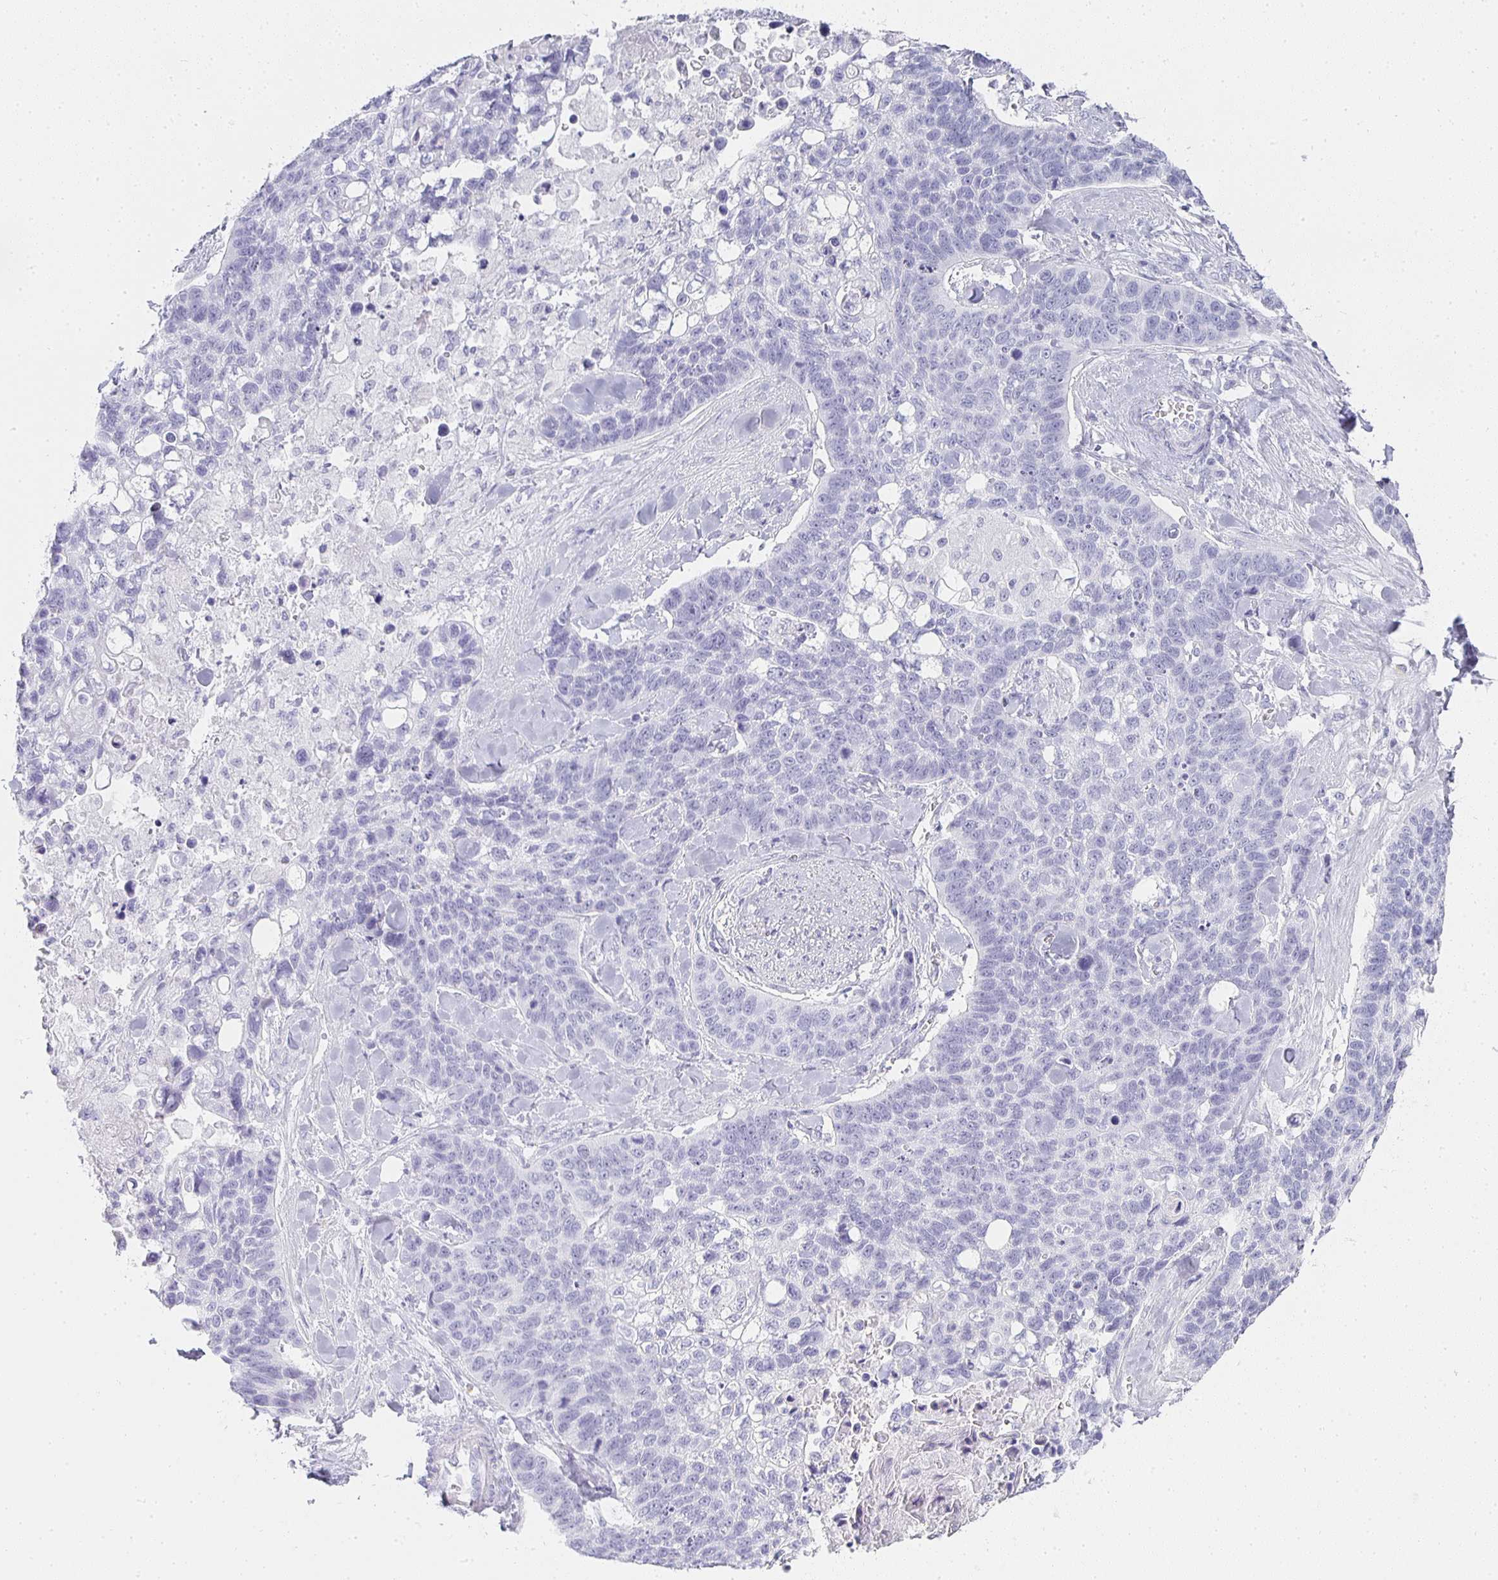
{"staining": {"intensity": "negative", "quantity": "none", "location": "none"}, "tissue": "lung cancer", "cell_type": "Tumor cells", "image_type": "cancer", "snomed": [{"axis": "morphology", "description": "Squamous cell carcinoma, NOS"}, {"axis": "topography", "description": "Lung"}], "caption": "Tumor cells are negative for protein expression in human lung squamous cell carcinoma.", "gene": "TPSD1", "patient": {"sex": "male", "age": 62}}